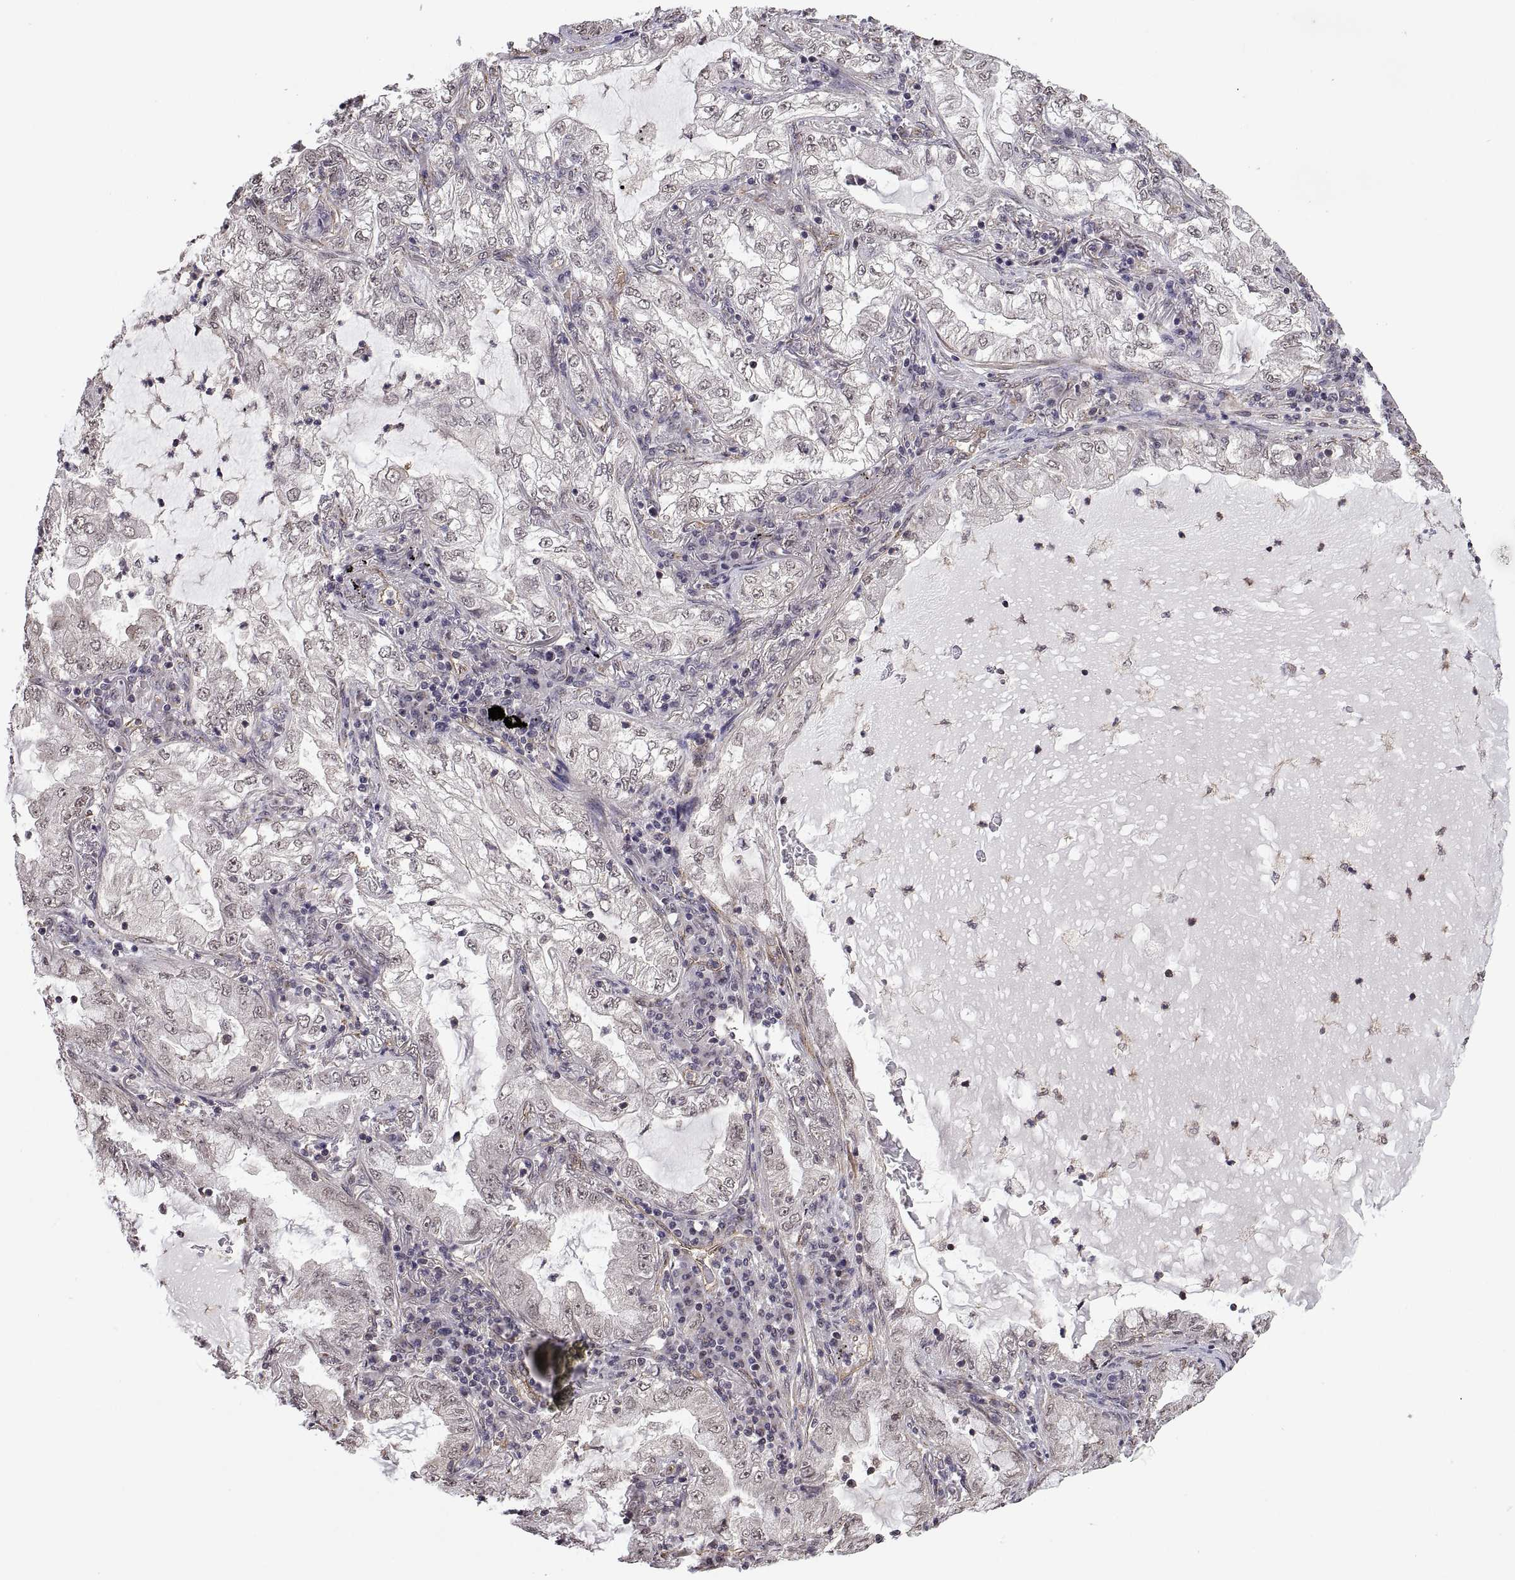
{"staining": {"intensity": "negative", "quantity": "none", "location": "none"}, "tissue": "lung cancer", "cell_type": "Tumor cells", "image_type": "cancer", "snomed": [{"axis": "morphology", "description": "Adenocarcinoma, NOS"}, {"axis": "topography", "description": "Lung"}], "caption": "Tumor cells show no significant positivity in adenocarcinoma (lung). Nuclei are stained in blue.", "gene": "ARRB1", "patient": {"sex": "female", "age": 73}}